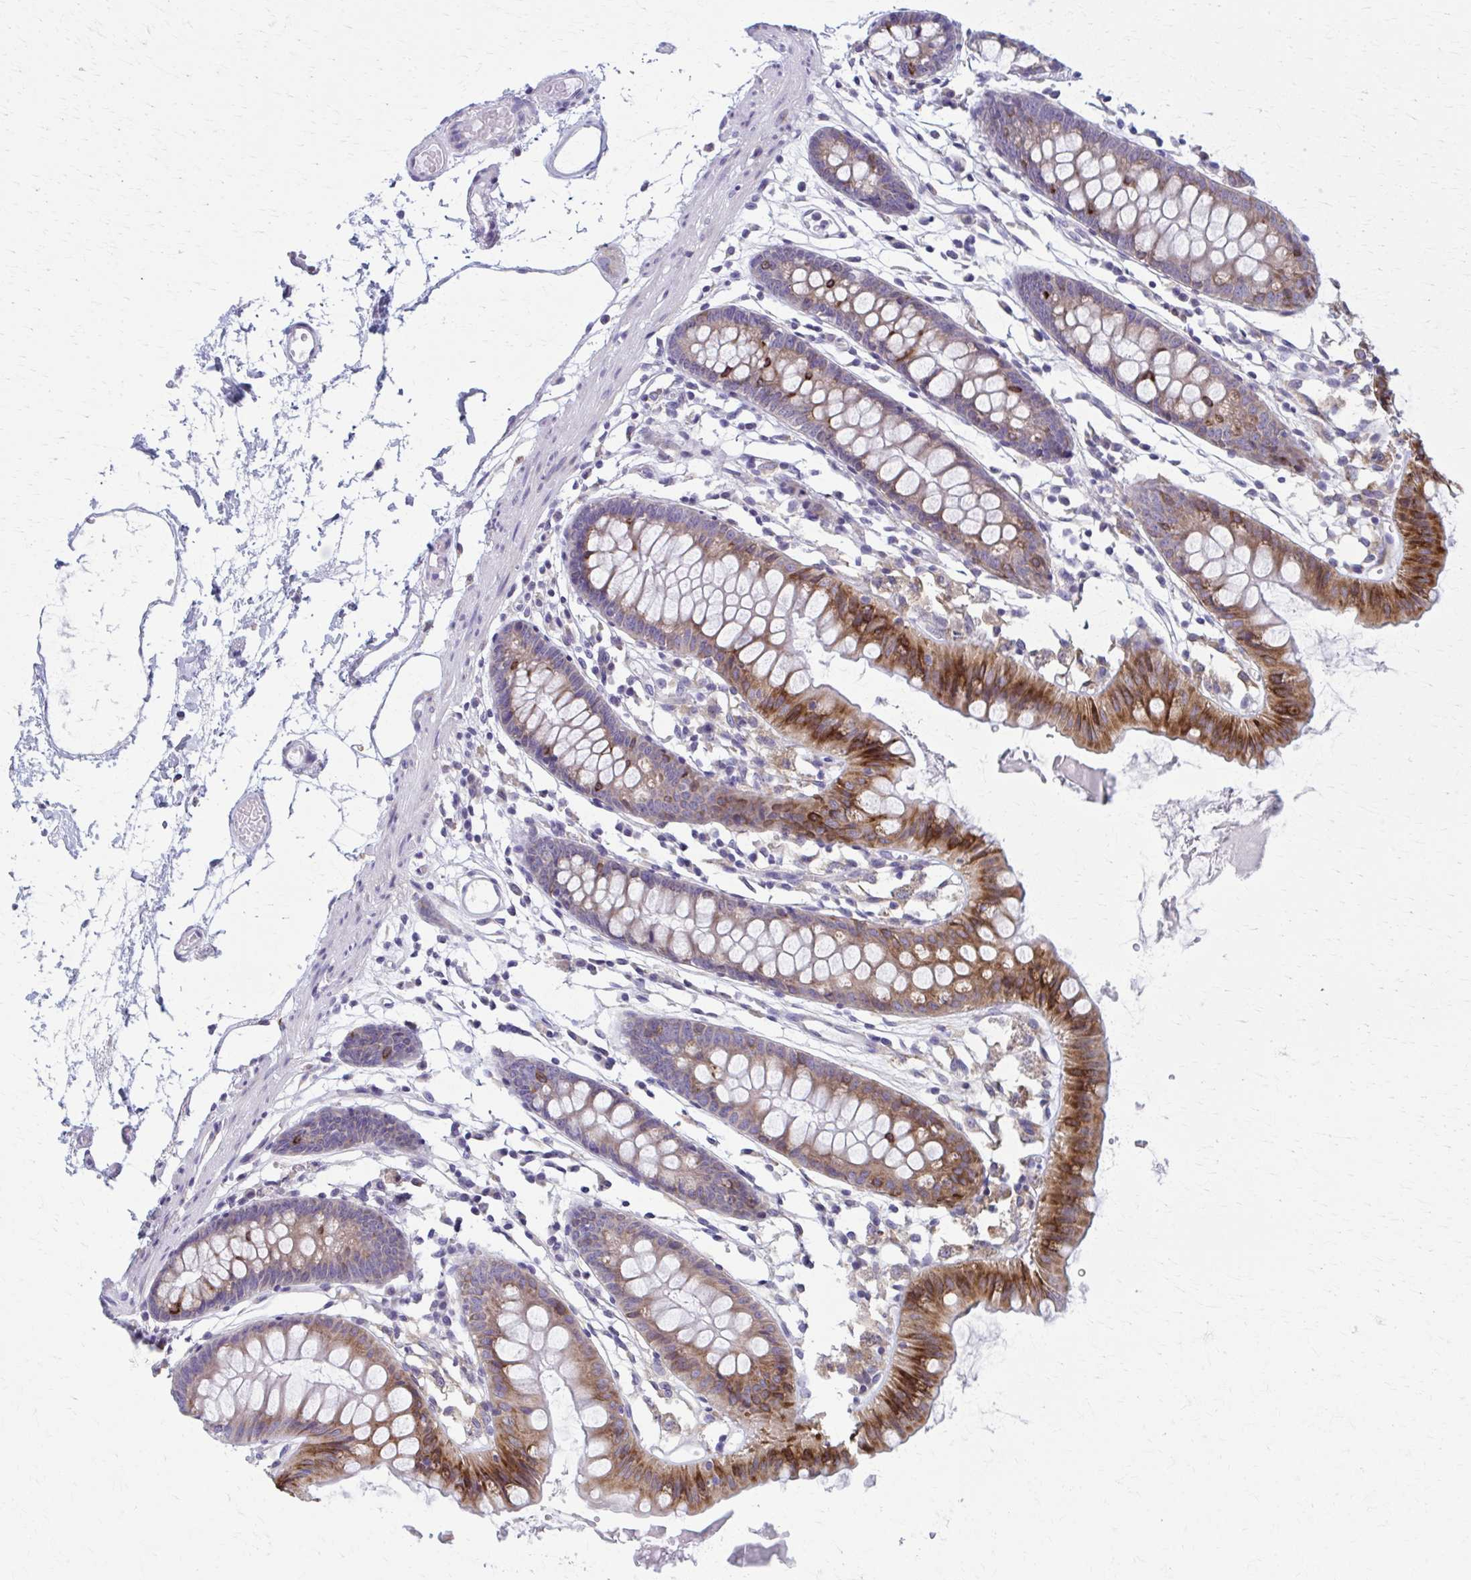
{"staining": {"intensity": "negative", "quantity": "none", "location": "none"}, "tissue": "colon", "cell_type": "Endothelial cells", "image_type": "normal", "snomed": [{"axis": "morphology", "description": "Normal tissue, NOS"}, {"axis": "topography", "description": "Colon"}], "caption": "High magnification brightfield microscopy of unremarkable colon stained with DAB (brown) and counterstained with hematoxylin (blue): endothelial cells show no significant staining. The staining is performed using DAB brown chromogen with nuclei counter-stained in using hematoxylin.", "gene": "SPATS2L", "patient": {"sex": "female", "age": 84}}